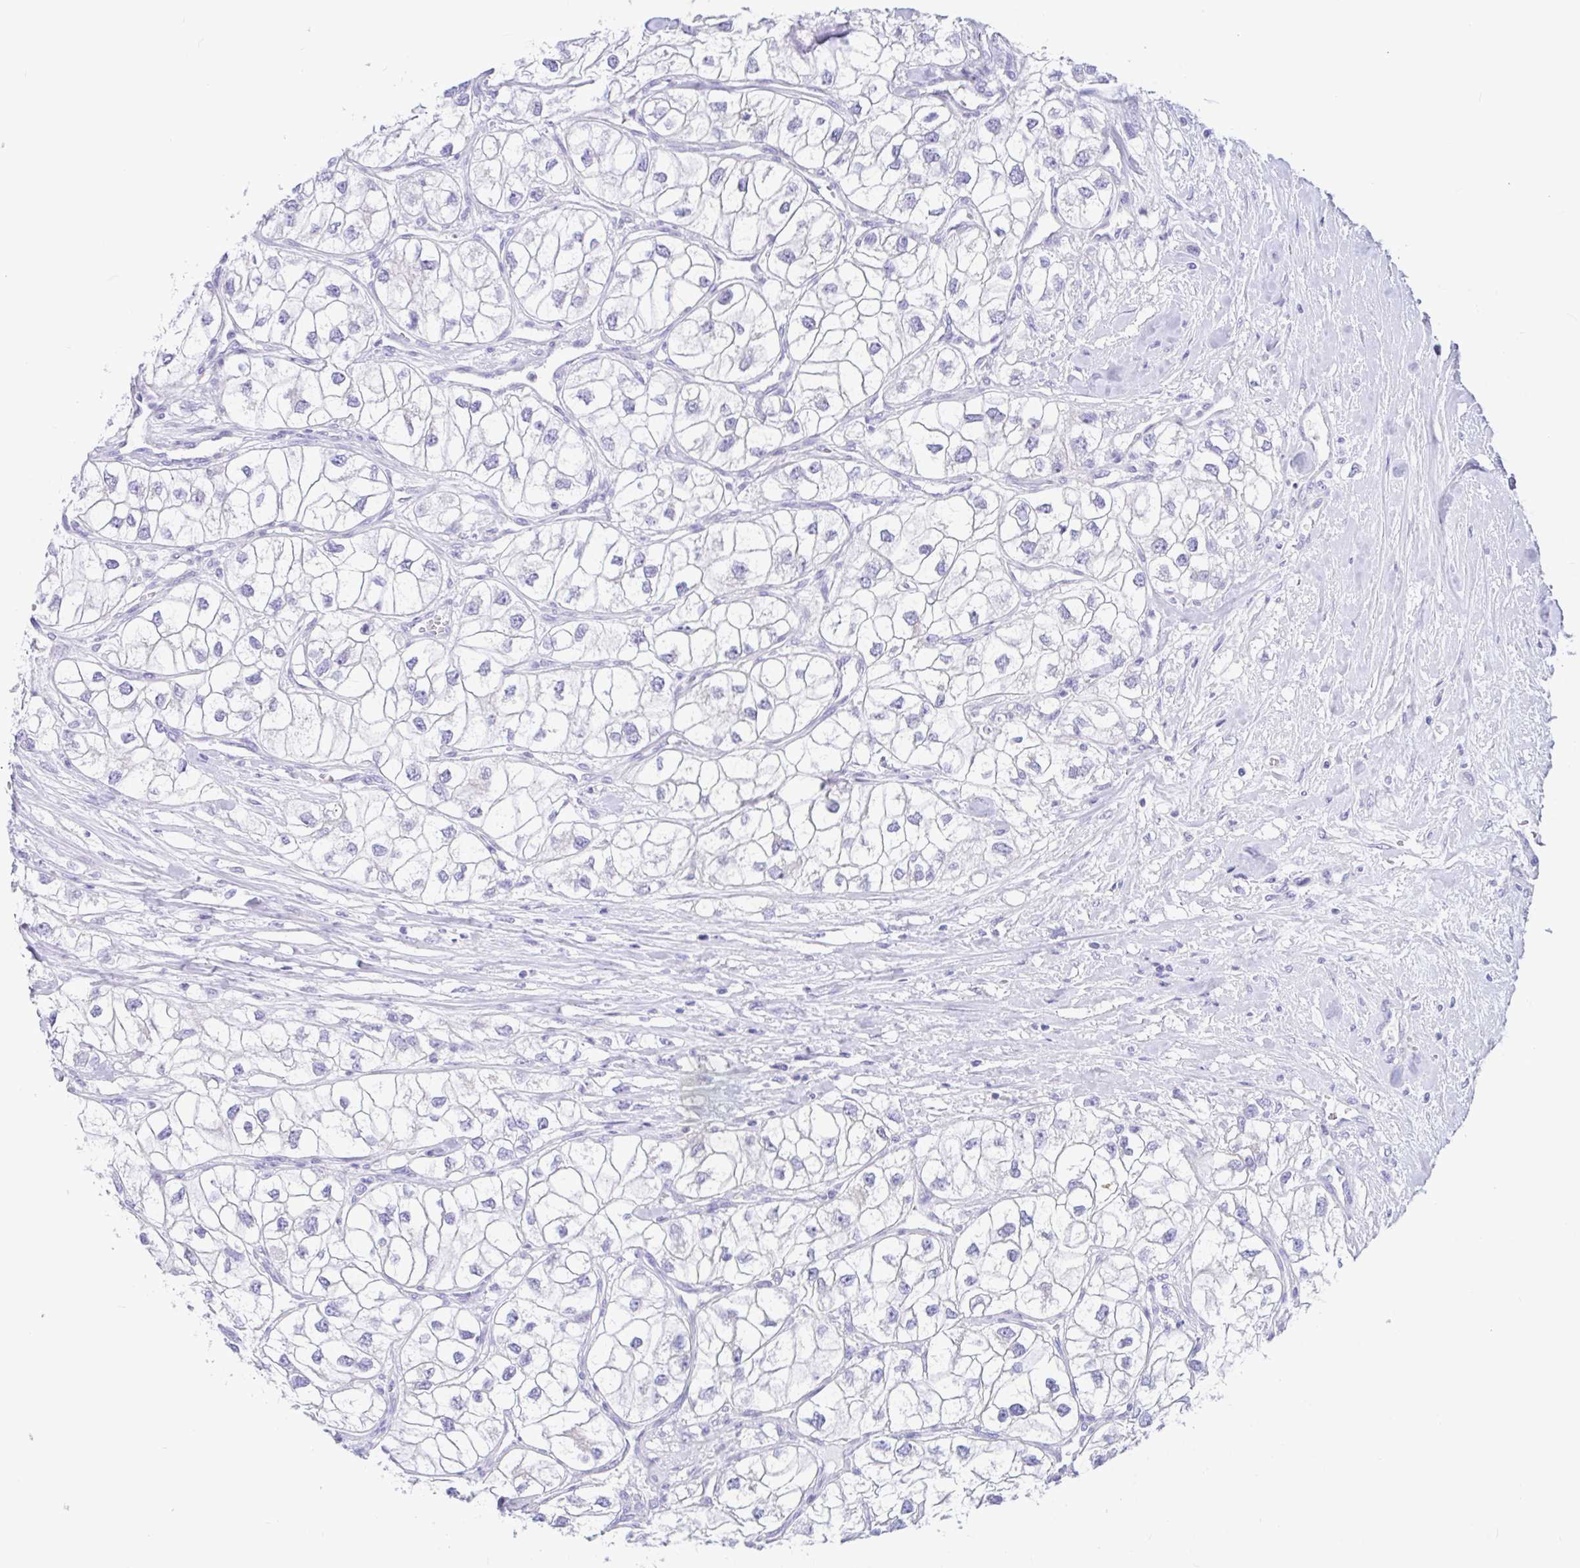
{"staining": {"intensity": "negative", "quantity": "none", "location": "none"}, "tissue": "renal cancer", "cell_type": "Tumor cells", "image_type": "cancer", "snomed": [{"axis": "morphology", "description": "Adenocarcinoma, NOS"}, {"axis": "topography", "description": "Kidney"}], "caption": "A high-resolution micrograph shows IHC staining of renal adenocarcinoma, which demonstrates no significant positivity in tumor cells.", "gene": "OR6N2", "patient": {"sex": "male", "age": 59}}